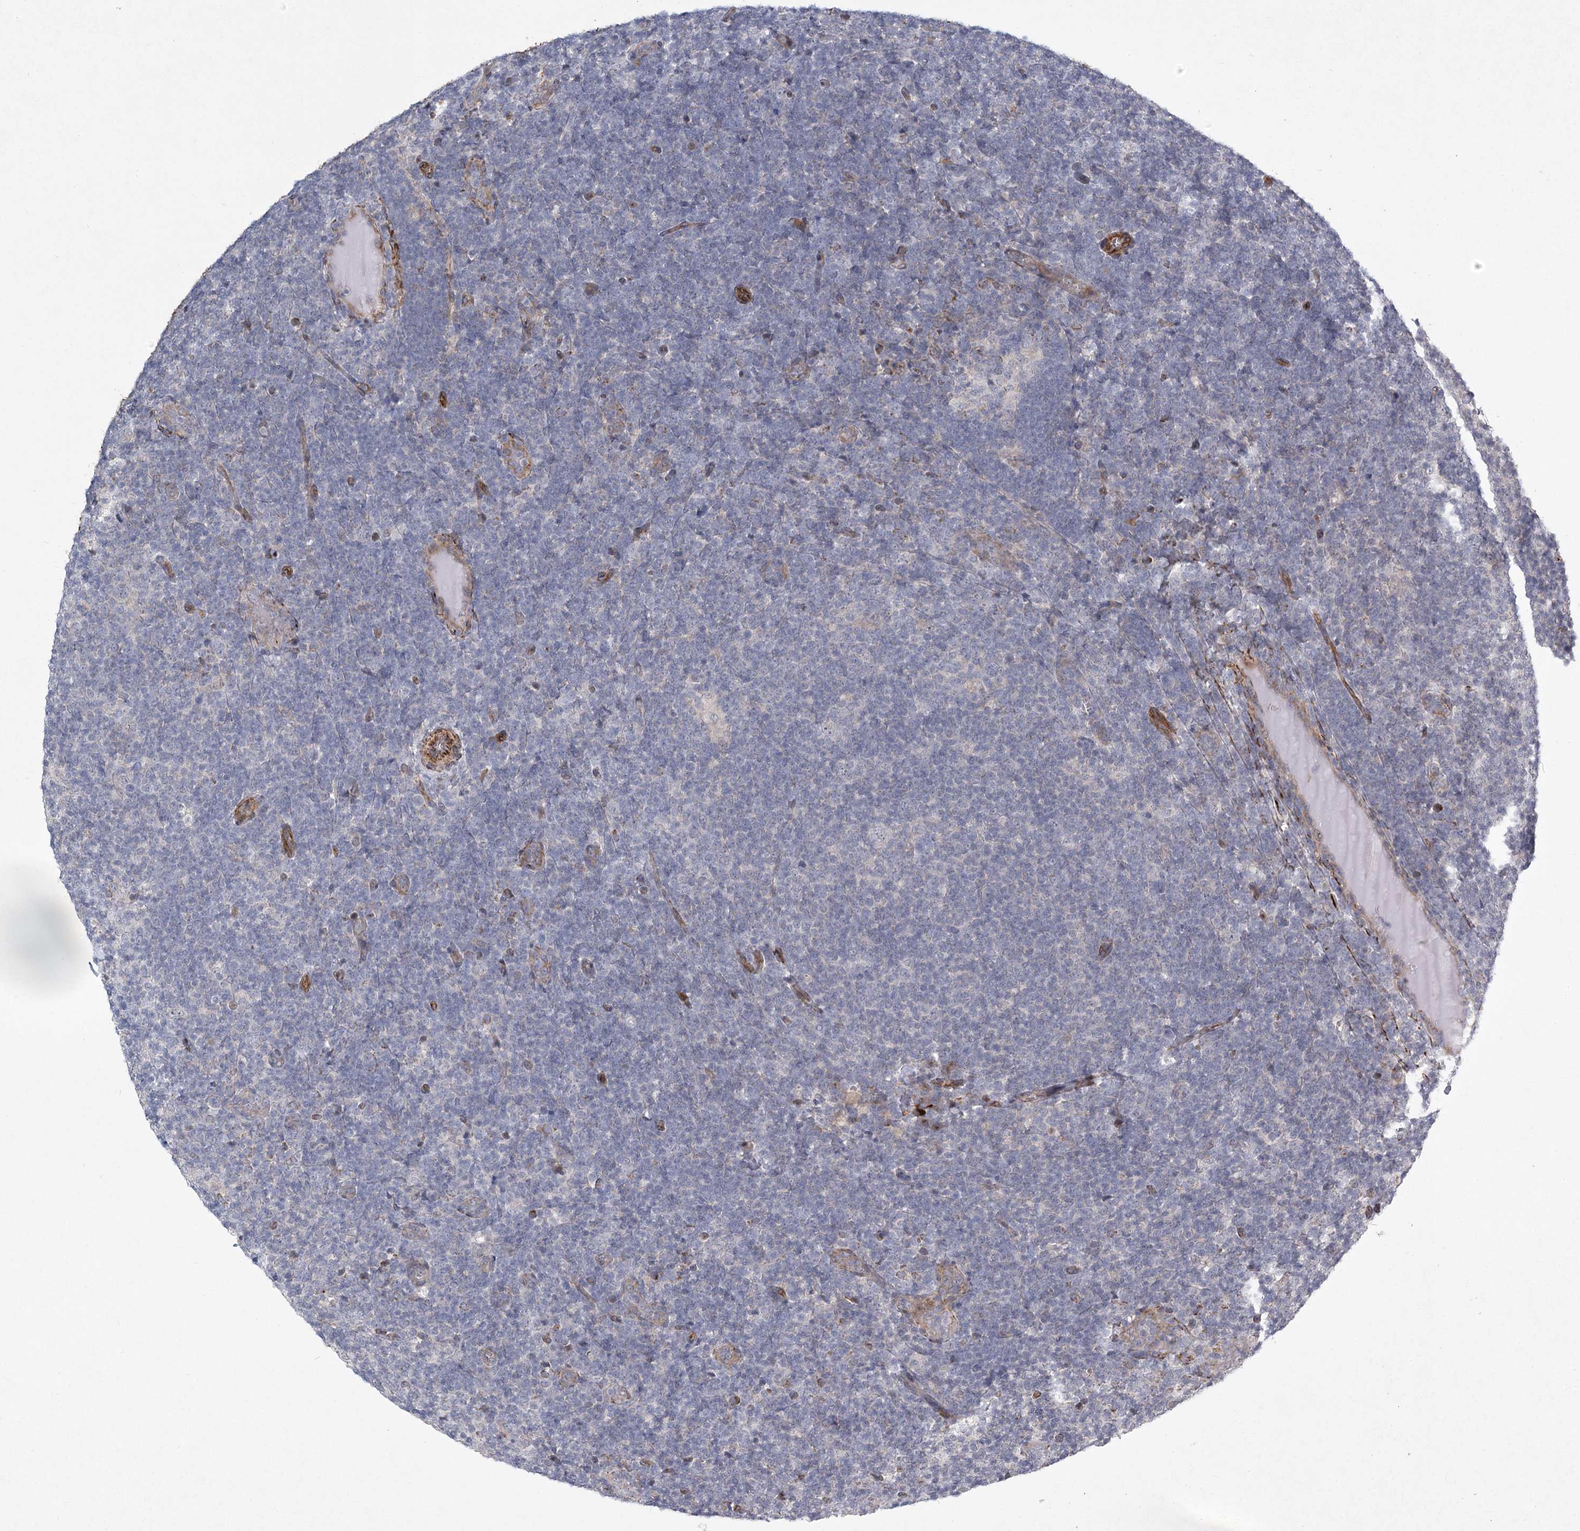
{"staining": {"intensity": "negative", "quantity": "none", "location": "none"}, "tissue": "lymphoma", "cell_type": "Tumor cells", "image_type": "cancer", "snomed": [{"axis": "morphology", "description": "Hodgkin's disease, NOS"}, {"axis": "topography", "description": "Lymph node"}], "caption": "Lymphoma stained for a protein using immunohistochemistry (IHC) displays no positivity tumor cells.", "gene": "MEPE", "patient": {"sex": "female", "age": 57}}